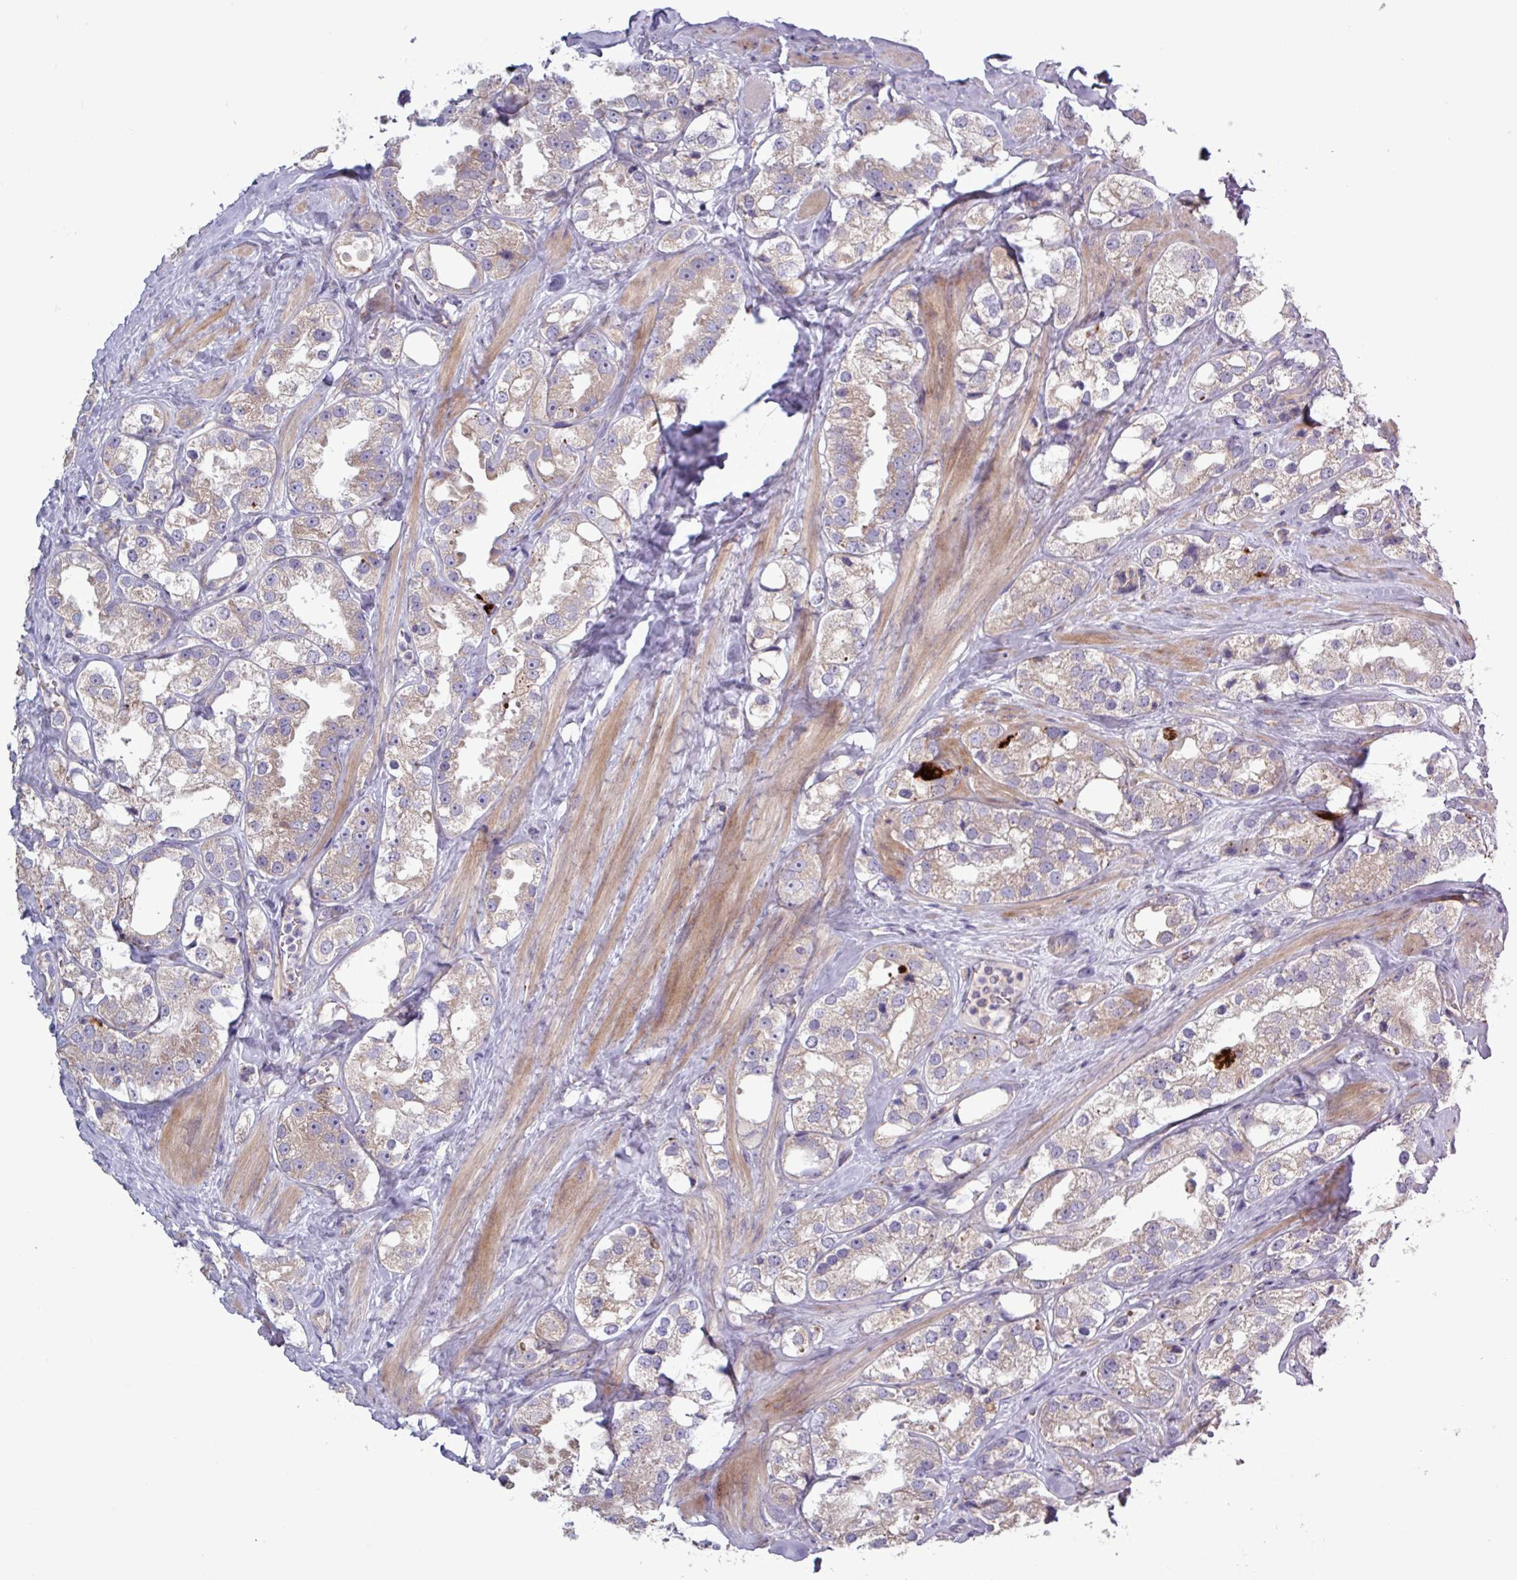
{"staining": {"intensity": "weak", "quantity": "<25%", "location": "cytoplasmic/membranous"}, "tissue": "prostate cancer", "cell_type": "Tumor cells", "image_type": "cancer", "snomed": [{"axis": "morphology", "description": "Adenocarcinoma, NOS"}, {"axis": "topography", "description": "Prostate"}], "caption": "Human prostate cancer stained for a protein using immunohistochemistry reveals no staining in tumor cells.", "gene": "PLIN2", "patient": {"sex": "male", "age": 79}}